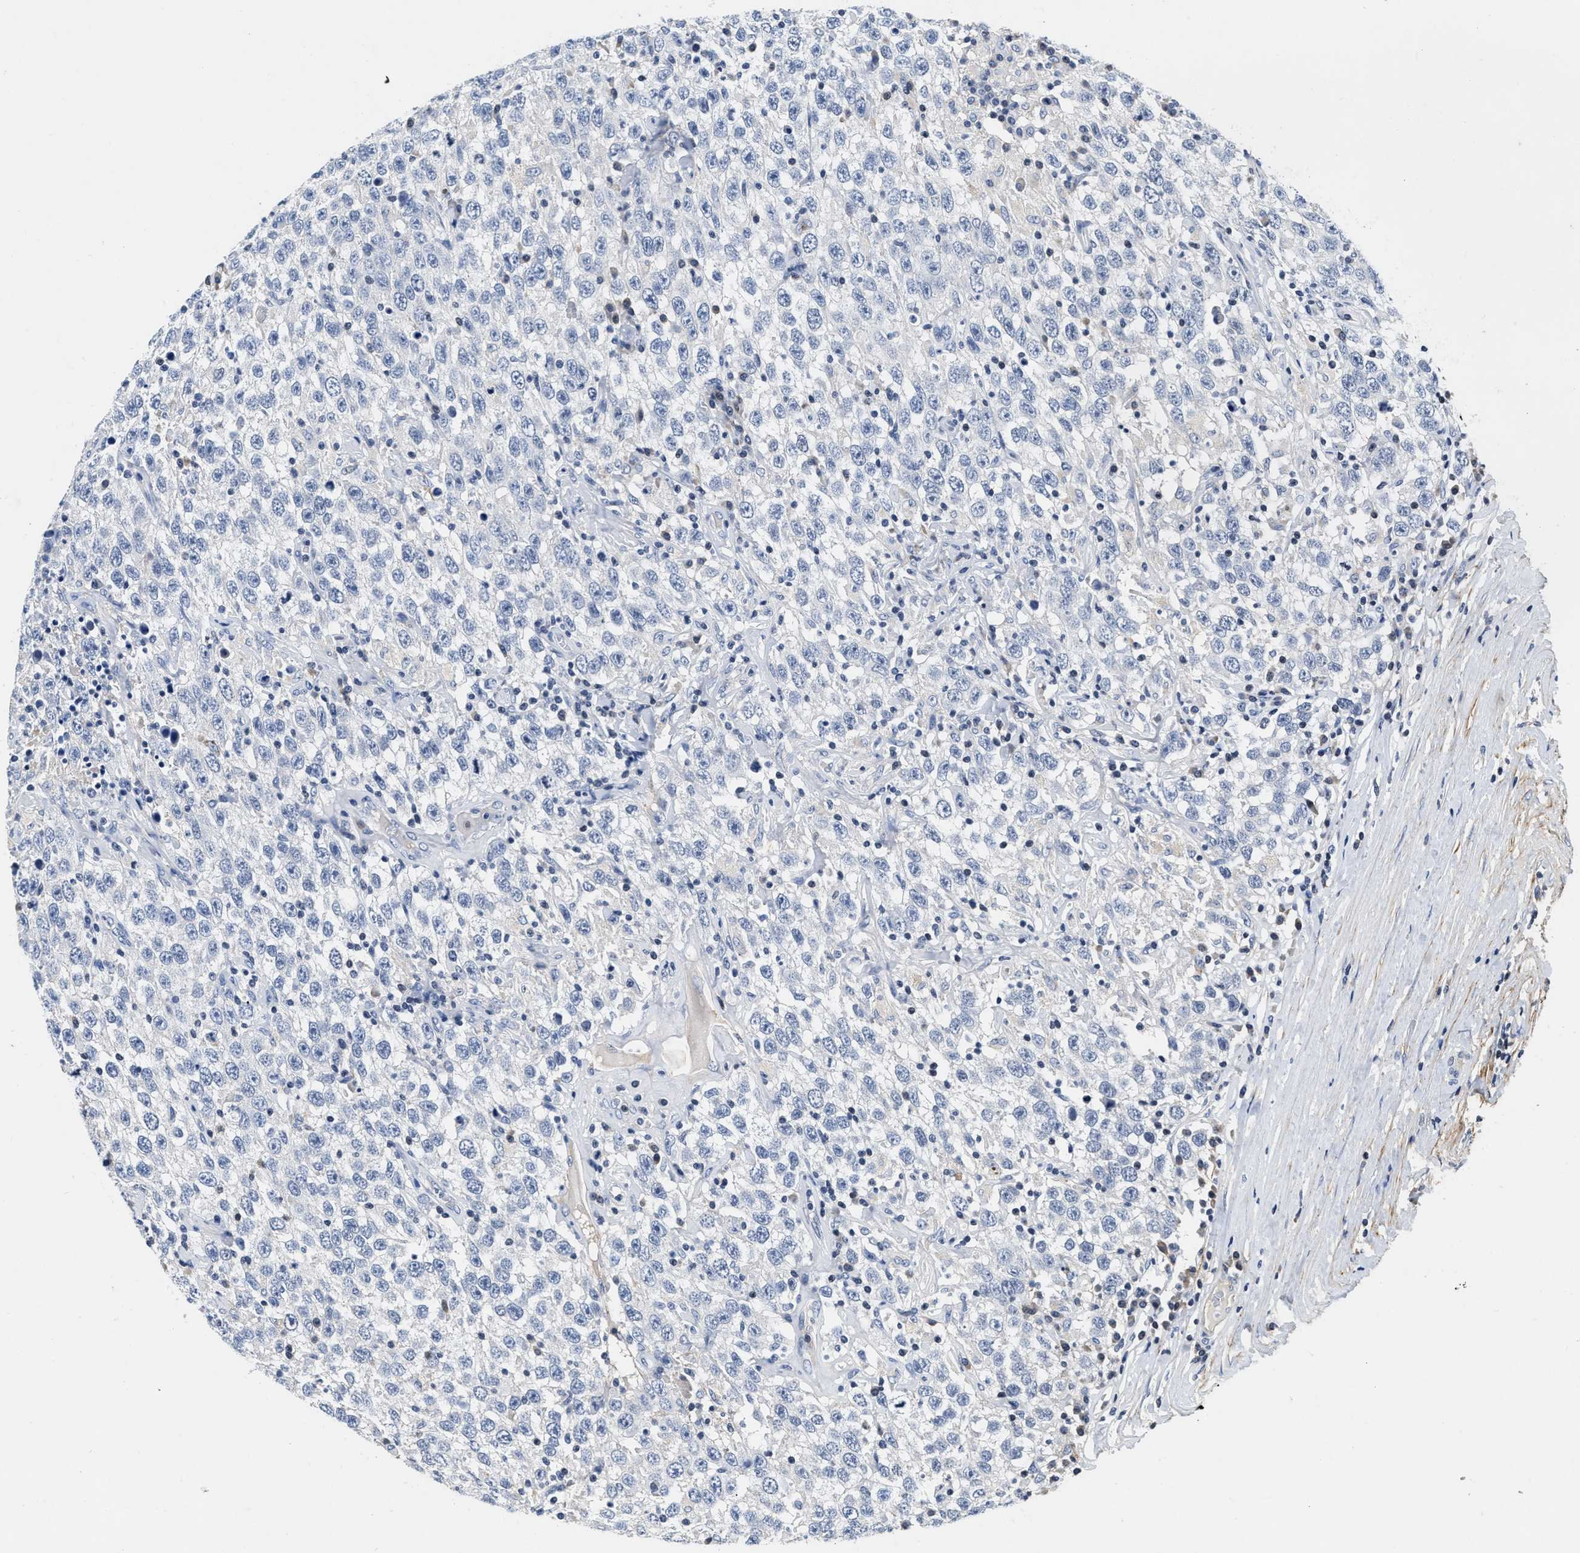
{"staining": {"intensity": "negative", "quantity": "none", "location": "none"}, "tissue": "testis cancer", "cell_type": "Tumor cells", "image_type": "cancer", "snomed": [{"axis": "morphology", "description": "Seminoma, NOS"}, {"axis": "topography", "description": "Testis"}], "caption": "IHC micrograph of neoplastic tissue: seminoma (testis) stained with DAB displays no significant protein staining in tumor cells.", "gene": "FBLN2", "patient": {"sex": "male", "age": 41}}